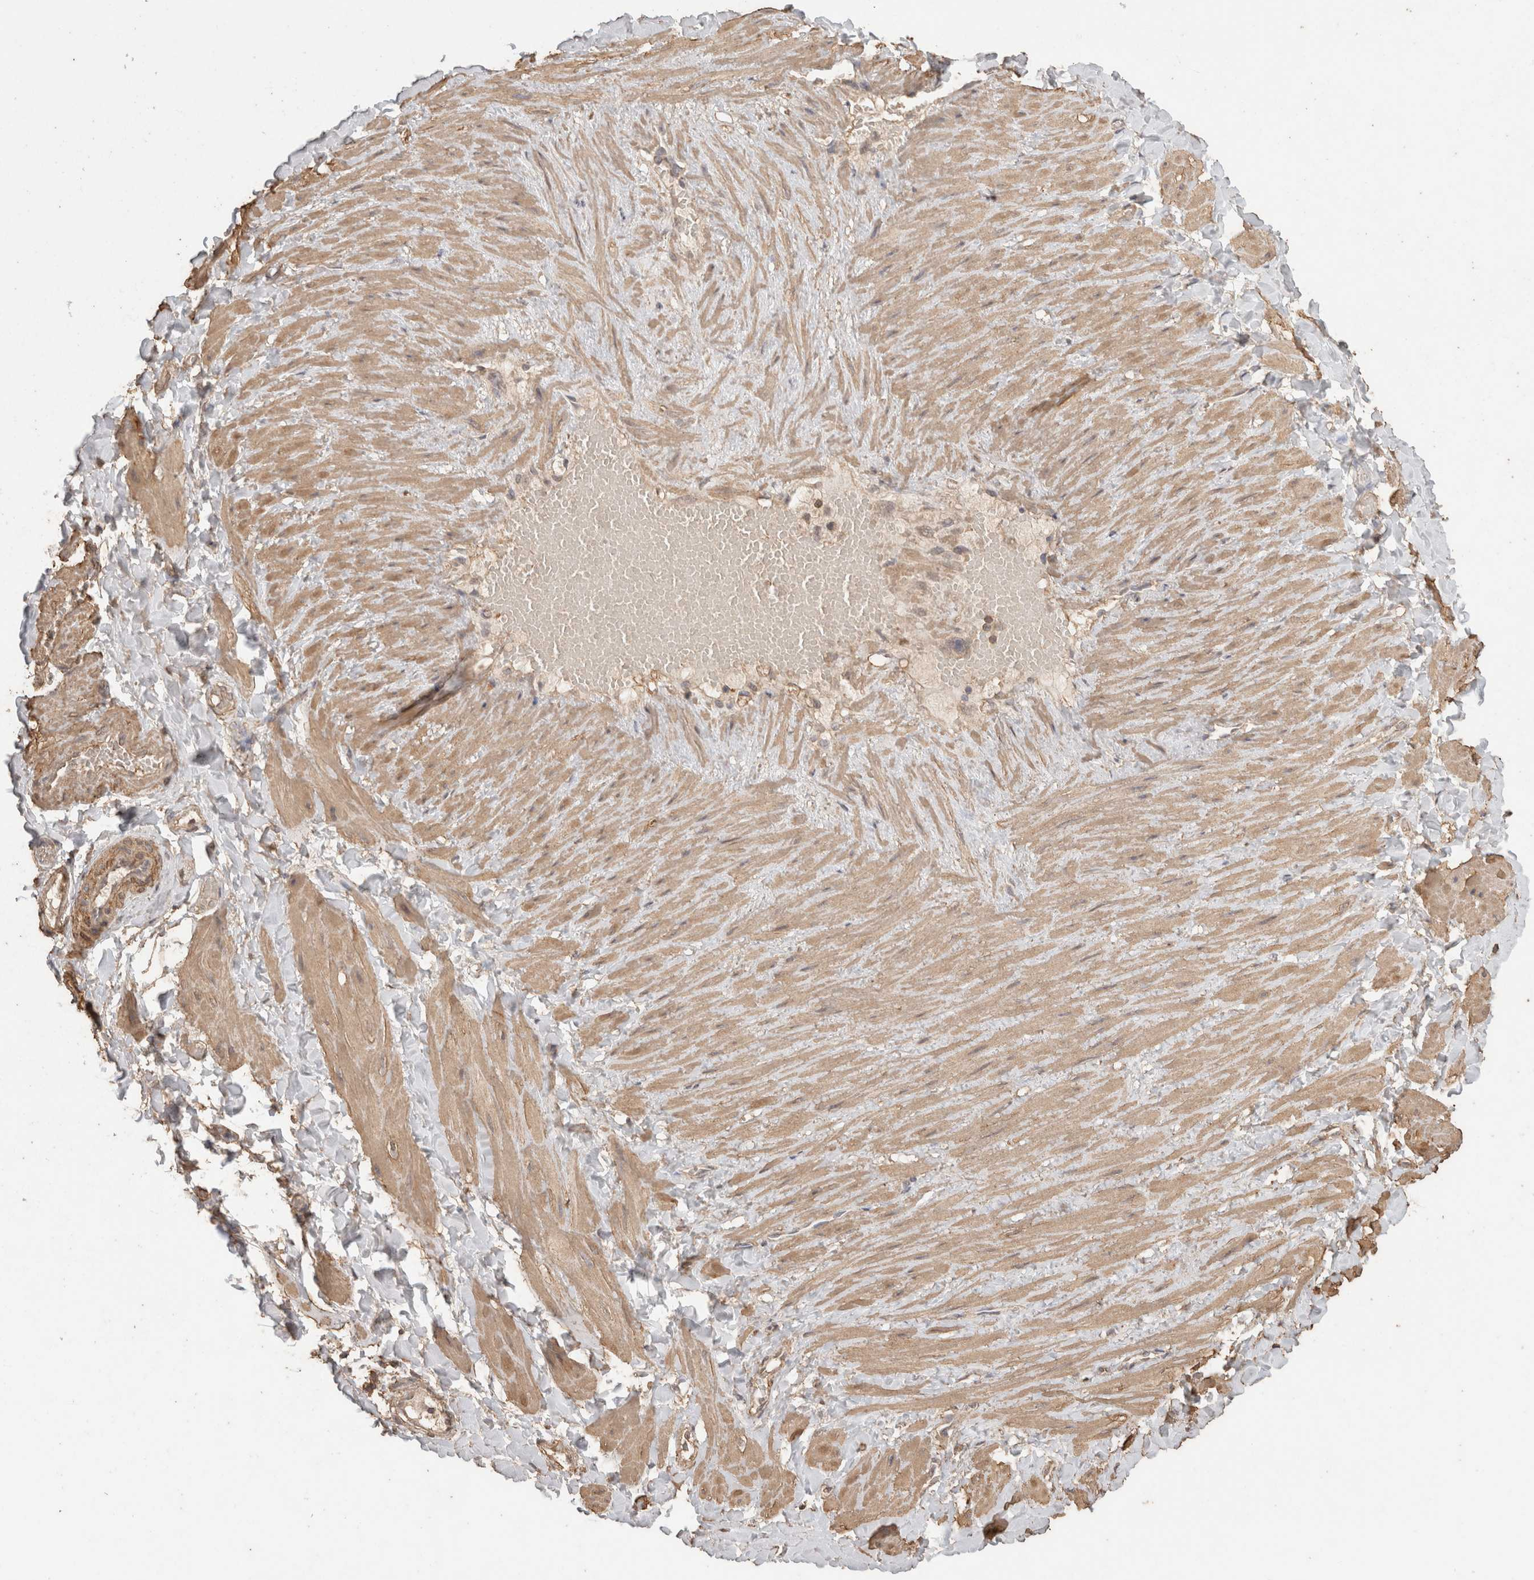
{"staining": {"intensity": "weak", "quantity": ">75%", "location": "cytoplasmic/membranous"}, "tissue": "adipose tissue", "cell_type": "Adipocytes", "image_type": "normal", "snomed": [{"axis": "morphology", "description": "Normal tissue, NOS"}, {"axis": "topography", "description": "Adipose tissue"}, {"axis": "topography", "description": "Vascular tissue"}, {"axis": "topography", "description": "Peripheral nerve tissue"}], "caption": "Protein expression analysis of benign human adipose tissue reveals weak cytoplasmic/membranous positivity in approximately >75% of adipocytes.", "gene": "CX3CL1", "patient": {"sex": "male", "age": 25}}